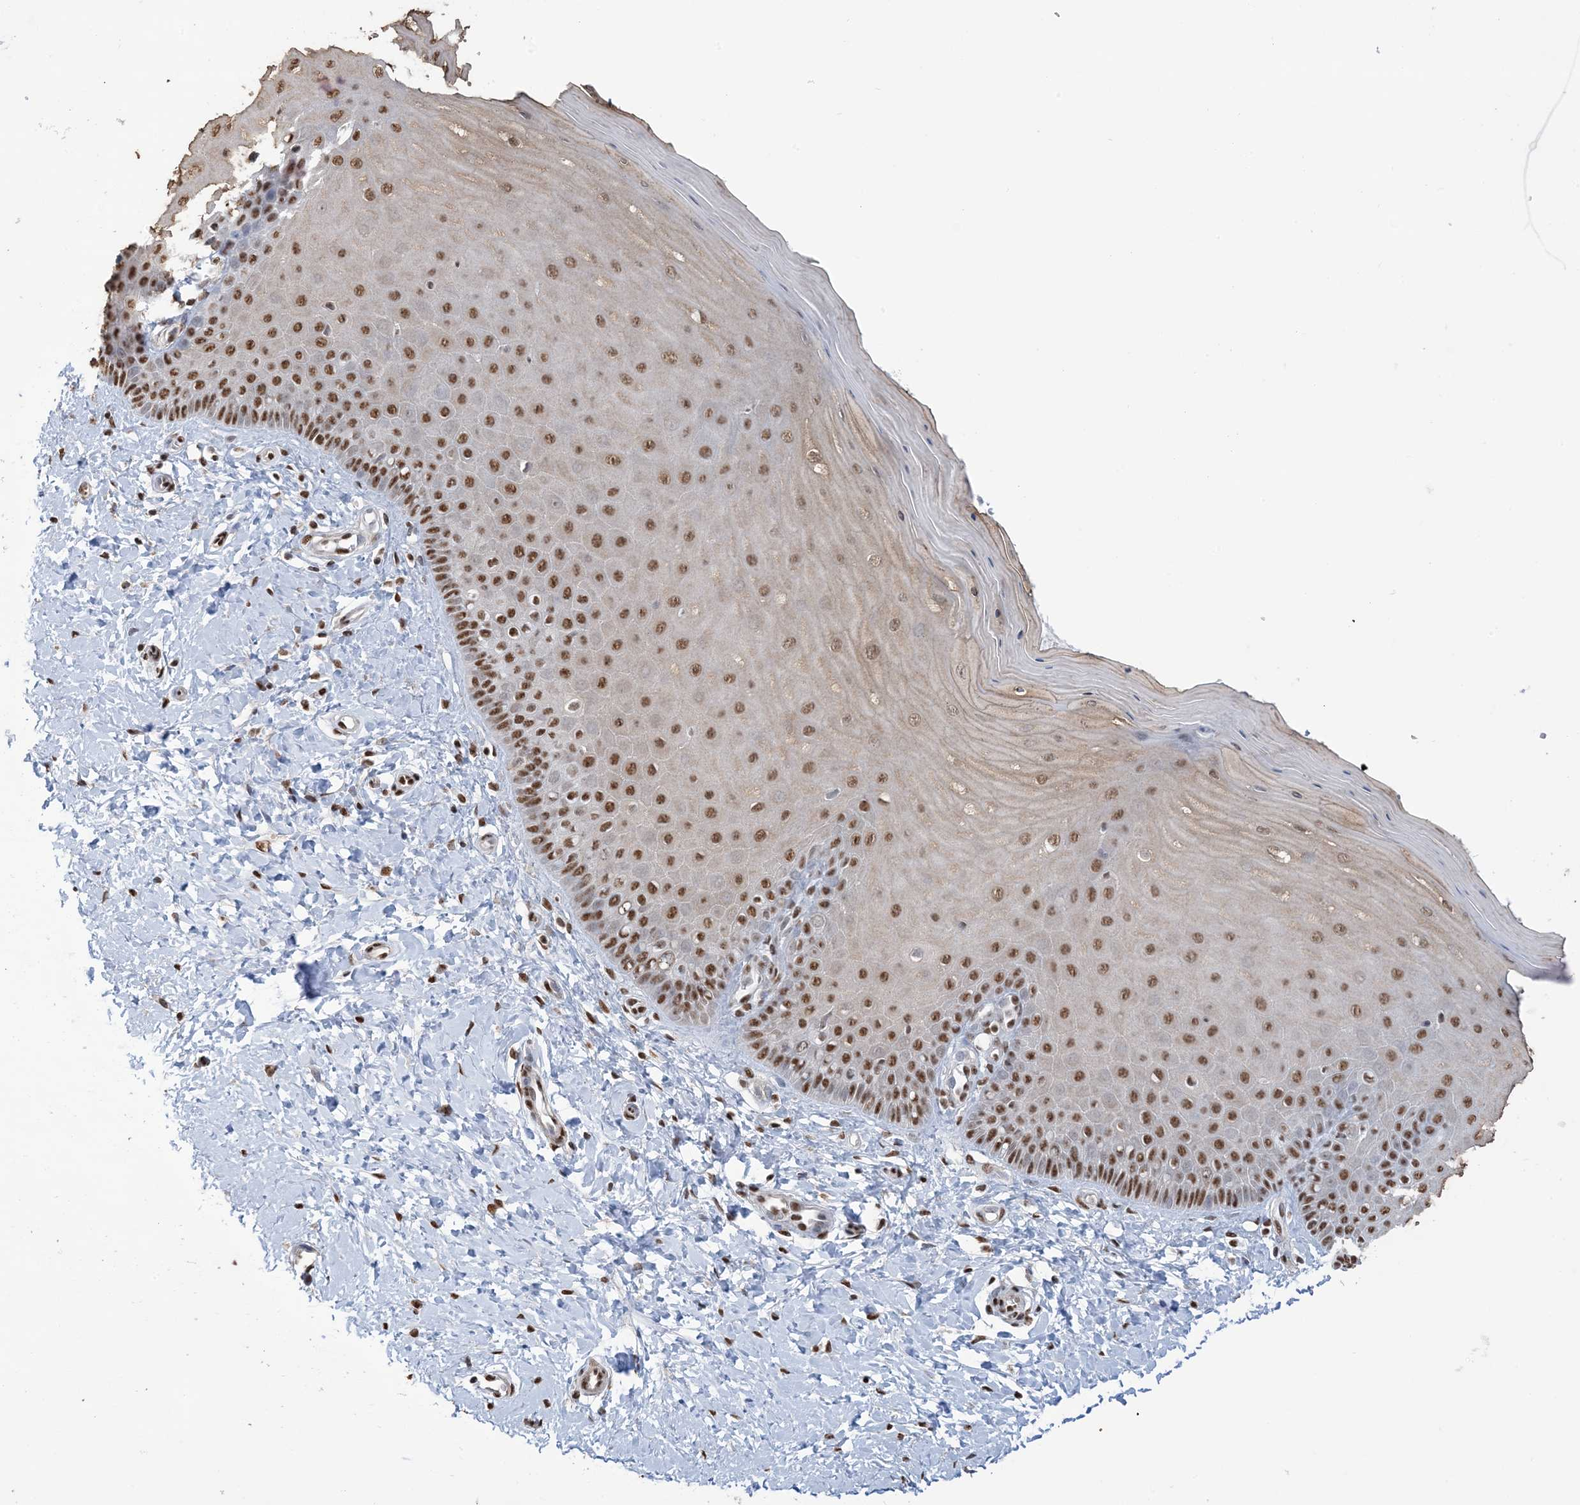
{"staining": {"intensity": "moderate", "quantity": ">75%", "location": "nuclear"}, "tissue": "cervix", "cell_type": "Glandular cells", "image_type": "normal", "snomed": [{"axis": "morphology", "description": "Normal tissue, NOS"}, {"axis": "topography", "description": "Cervix"}], "caption": "DAB (3,3'-diaminobenzidine) immunohistochemical staining of normal cervix shows moderate nuclear protein positivity in approximately >75% of glandular cells.", "gene": "ZNF792", "patient": {"sex": "female", "age": 55}}